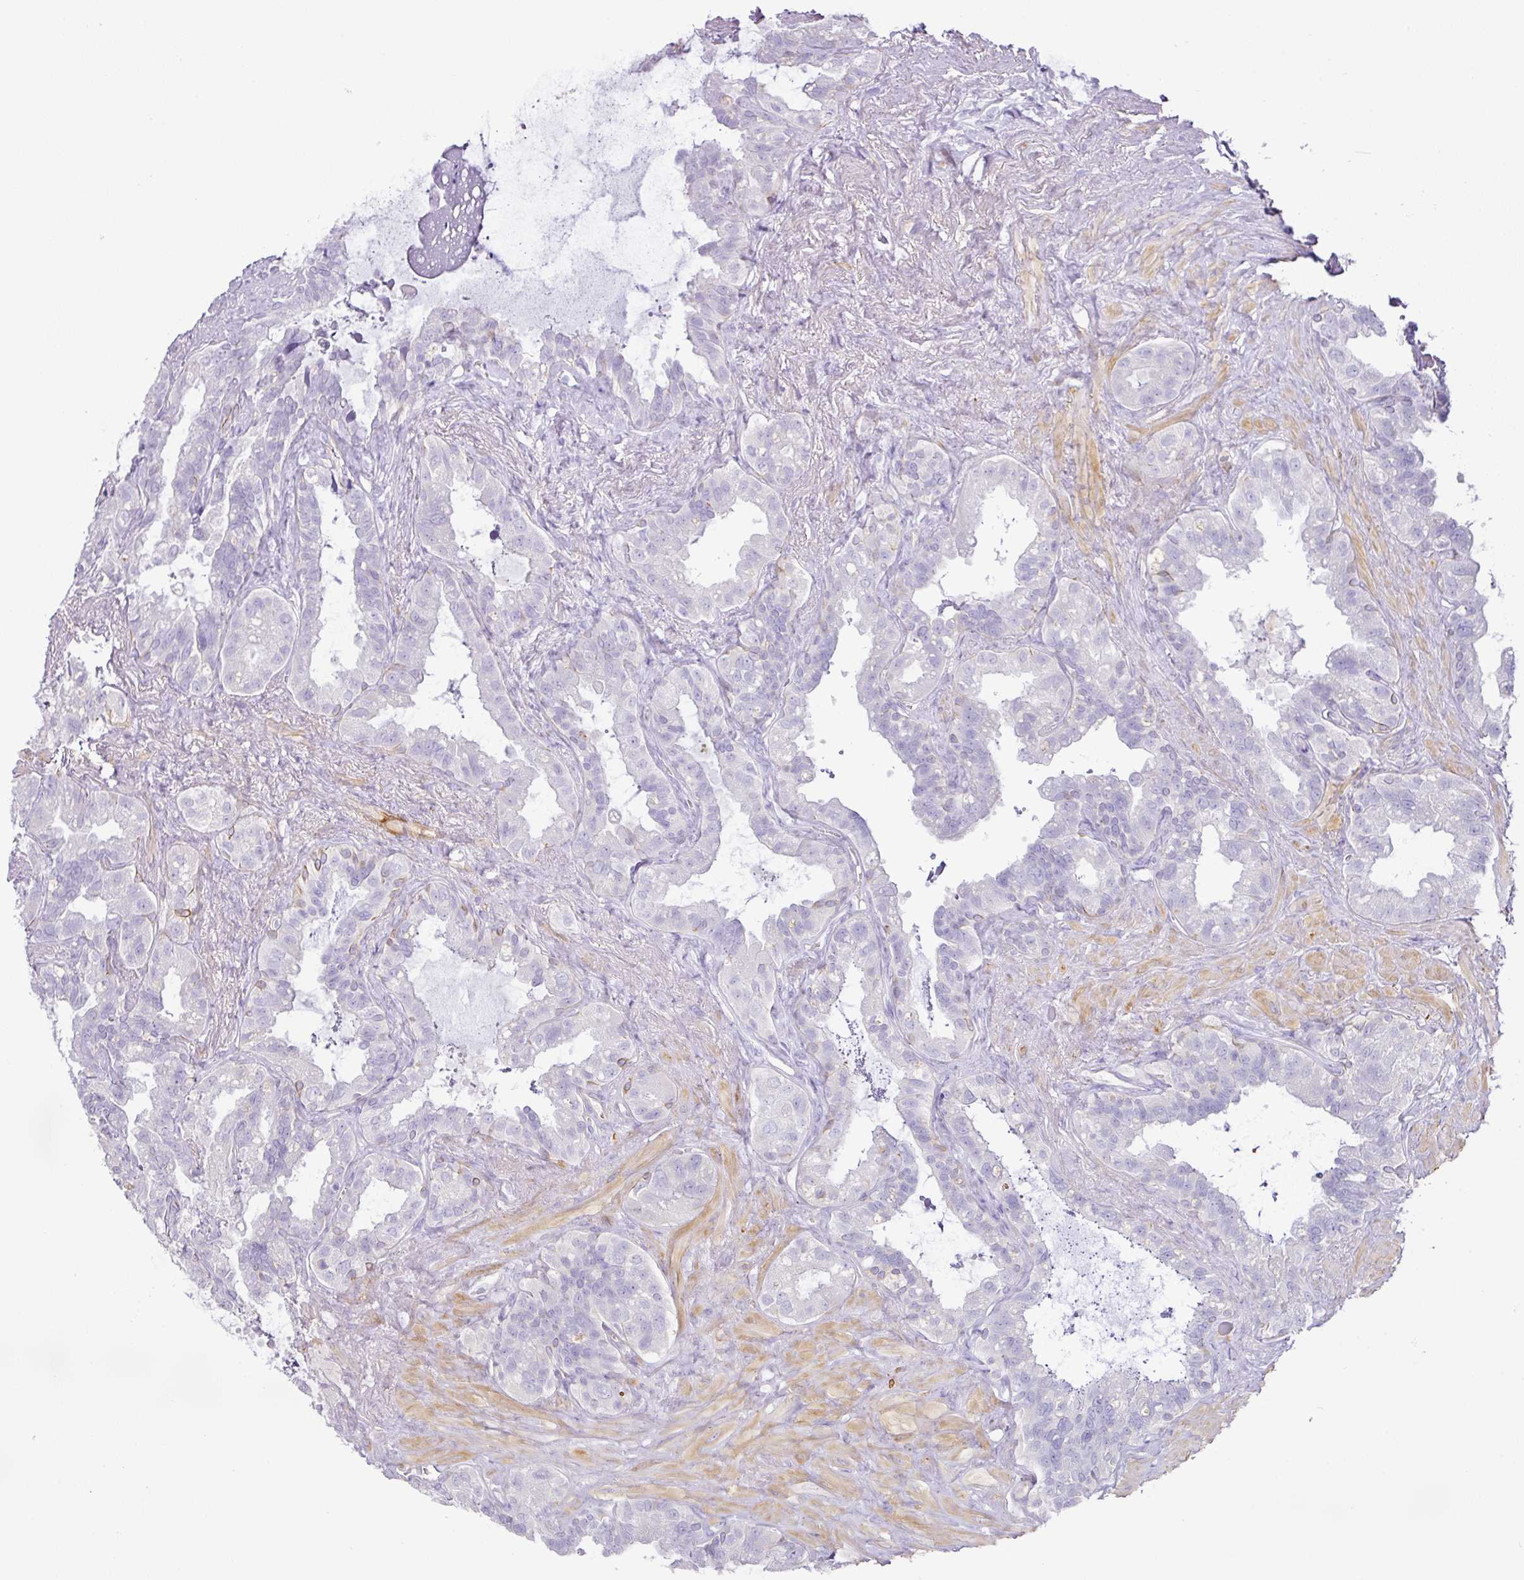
{"staining": {"intensity": "negative", "quantity": "none", "location": "none"}, "tissue": "seminal vesicle", "cell_type": "Glandular cells", "image_type": "normal", "snomed": [{"axis": "morphology", "description": "Normal tissue, NOS"}, {"axis": "topography", "description": "Seminal veicle"}, {"axis": "topography", "description": "Peripheral nerve tissue"}], "caption": "High power microscopy micrograph of an immunohistochemistry (IHC) photomicrograph of unremarkable seminal vesicle, revealing no significant staining in glandular cells.", "gene": "TARM1", "patient": {"sex": "male", "age": 76}}